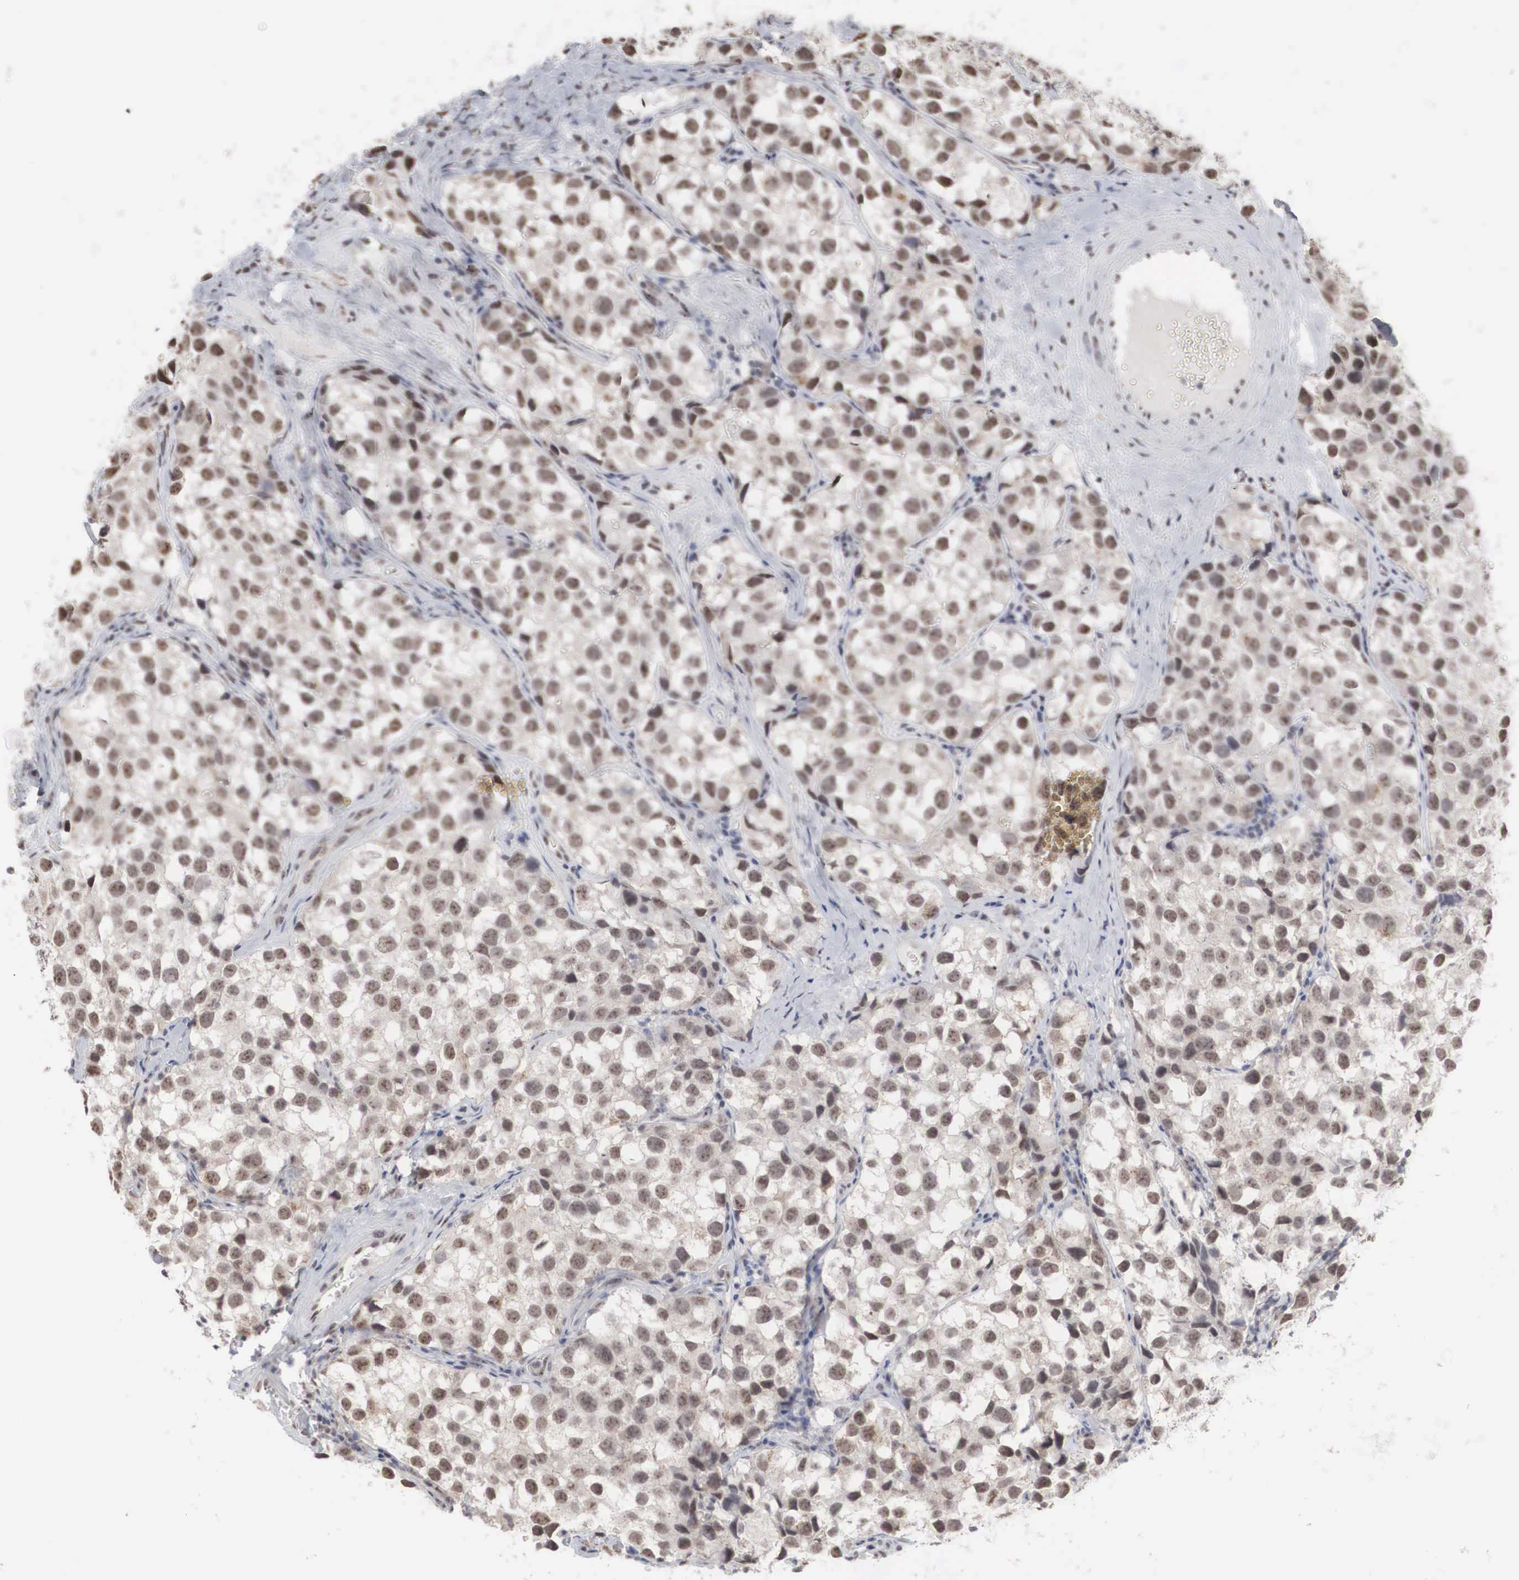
{"staining": {"intensity": "weak", "quantity": "25%-75%", "location": "nuclear"}, "tissue": "testis cancer", "cell_type": "Tumor cells", "image_type": "cancer", "snomed": [{"axis": "morphology", "description": "Seminoma, NOS"}, {"axis": "topography", "description": "Testis"}], "caption": "Weak nuclear positivity for a protein is identified in approximately 25%-75% of tumor cells of testis cancer using immunohistochemistry (IHC).", "gene": "AUTS2", "patient": {"sex": "male", "age": 39}}